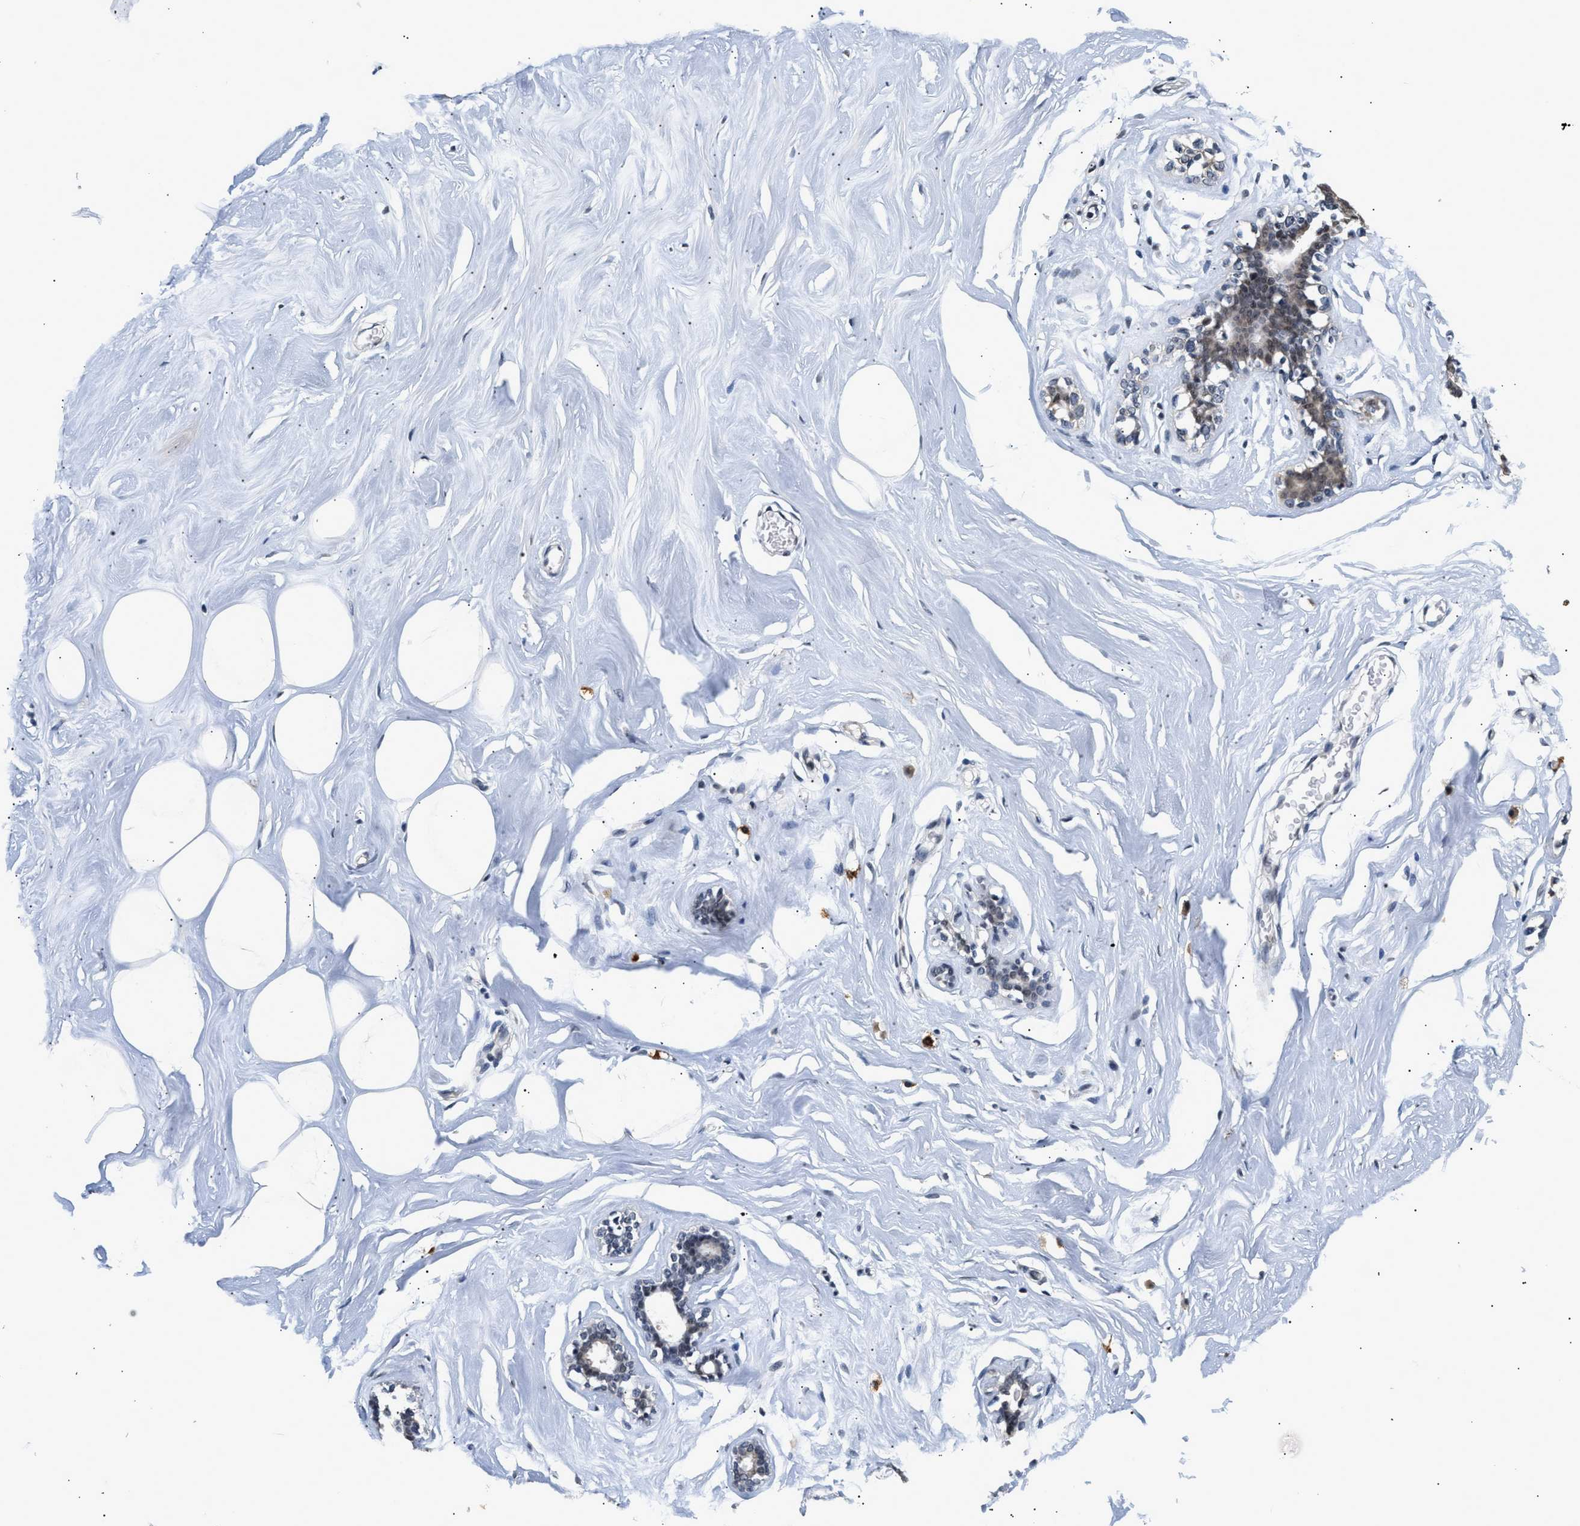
{"staining": {"intensity": "weak", "quantity": "<25%", "location": "nuclear"}, "tissue": "adipose tissue", "cell_type": "Adipocytes", "image_type": "normal", "snomed": [{"axis": "morphology", "description": "Normal tissue, NOS"}, {"axis": "morphology", "description": "Fibrosis, NOS"}, {"axis": "topography", "description": "Breast"}, {"axis": "topography", "description": "Adipose tissue"}], "caption": "Protein analysis of normal adipose tissue shows no significant staining in adipocytes. Nuclei are stained in blue.", "gene": "THOC1", "patient": {"sex": "female", "age": 39}}